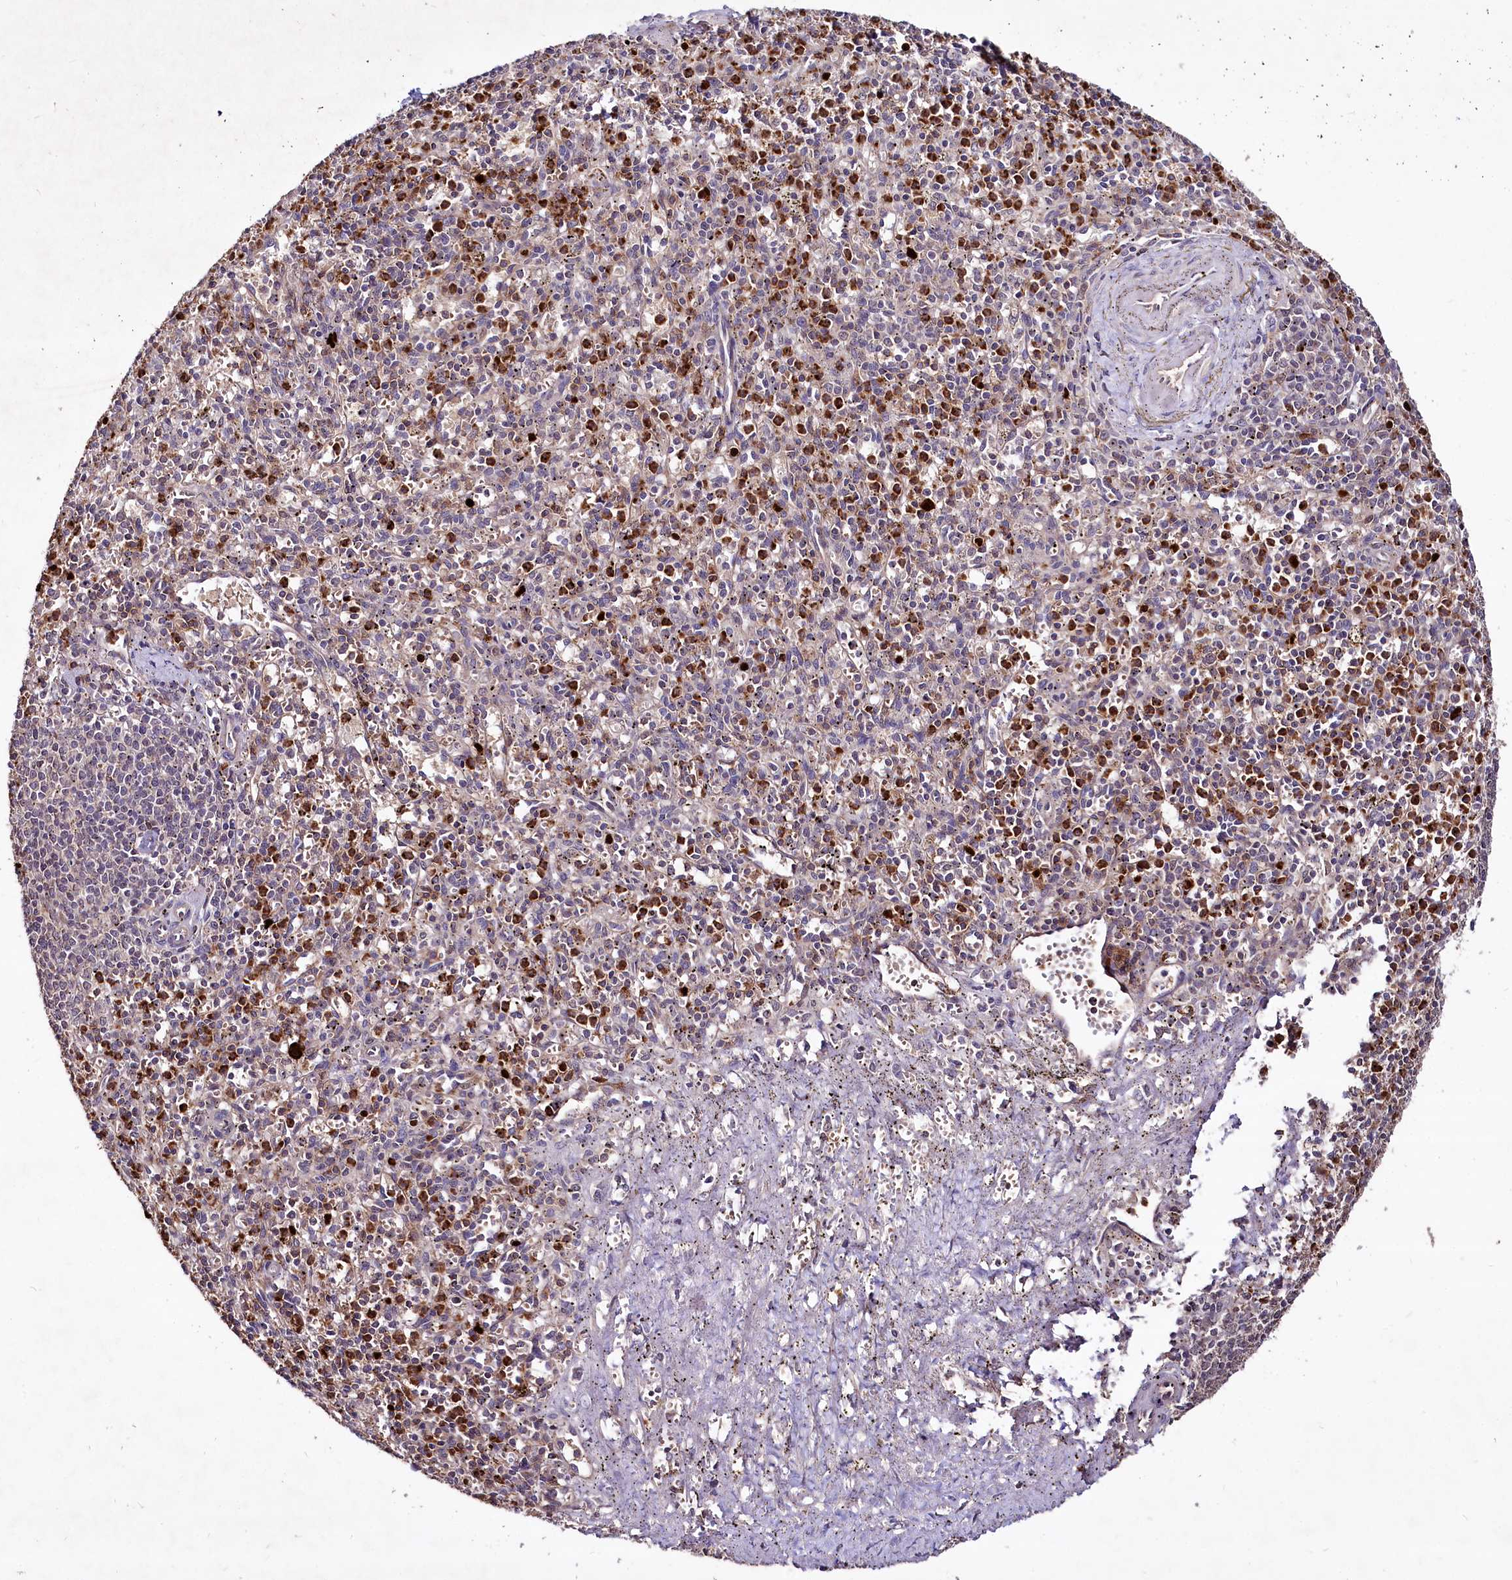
{"staining": {"intensity": "strong", "quantity": "25%-75%", "location": "cytoplasmic/membranous"}, "tissue": "spleen", "cell_type": "Cells in red pulp", "image_type": "normal", "snomed": [{"axis": "morphology", "description": "Normal tissue, NOS"}, {"axis": "topography", "description": "Spleen"}], "caption": "Approximately 25%-75% of cells in red pulp in benign human spleen display strong cytoplasmic/membranous protein expression as visualized by brown immunohistochemical staining.", "gene": "KLRB1", "patient": {"sex": "male", "age": 72}}